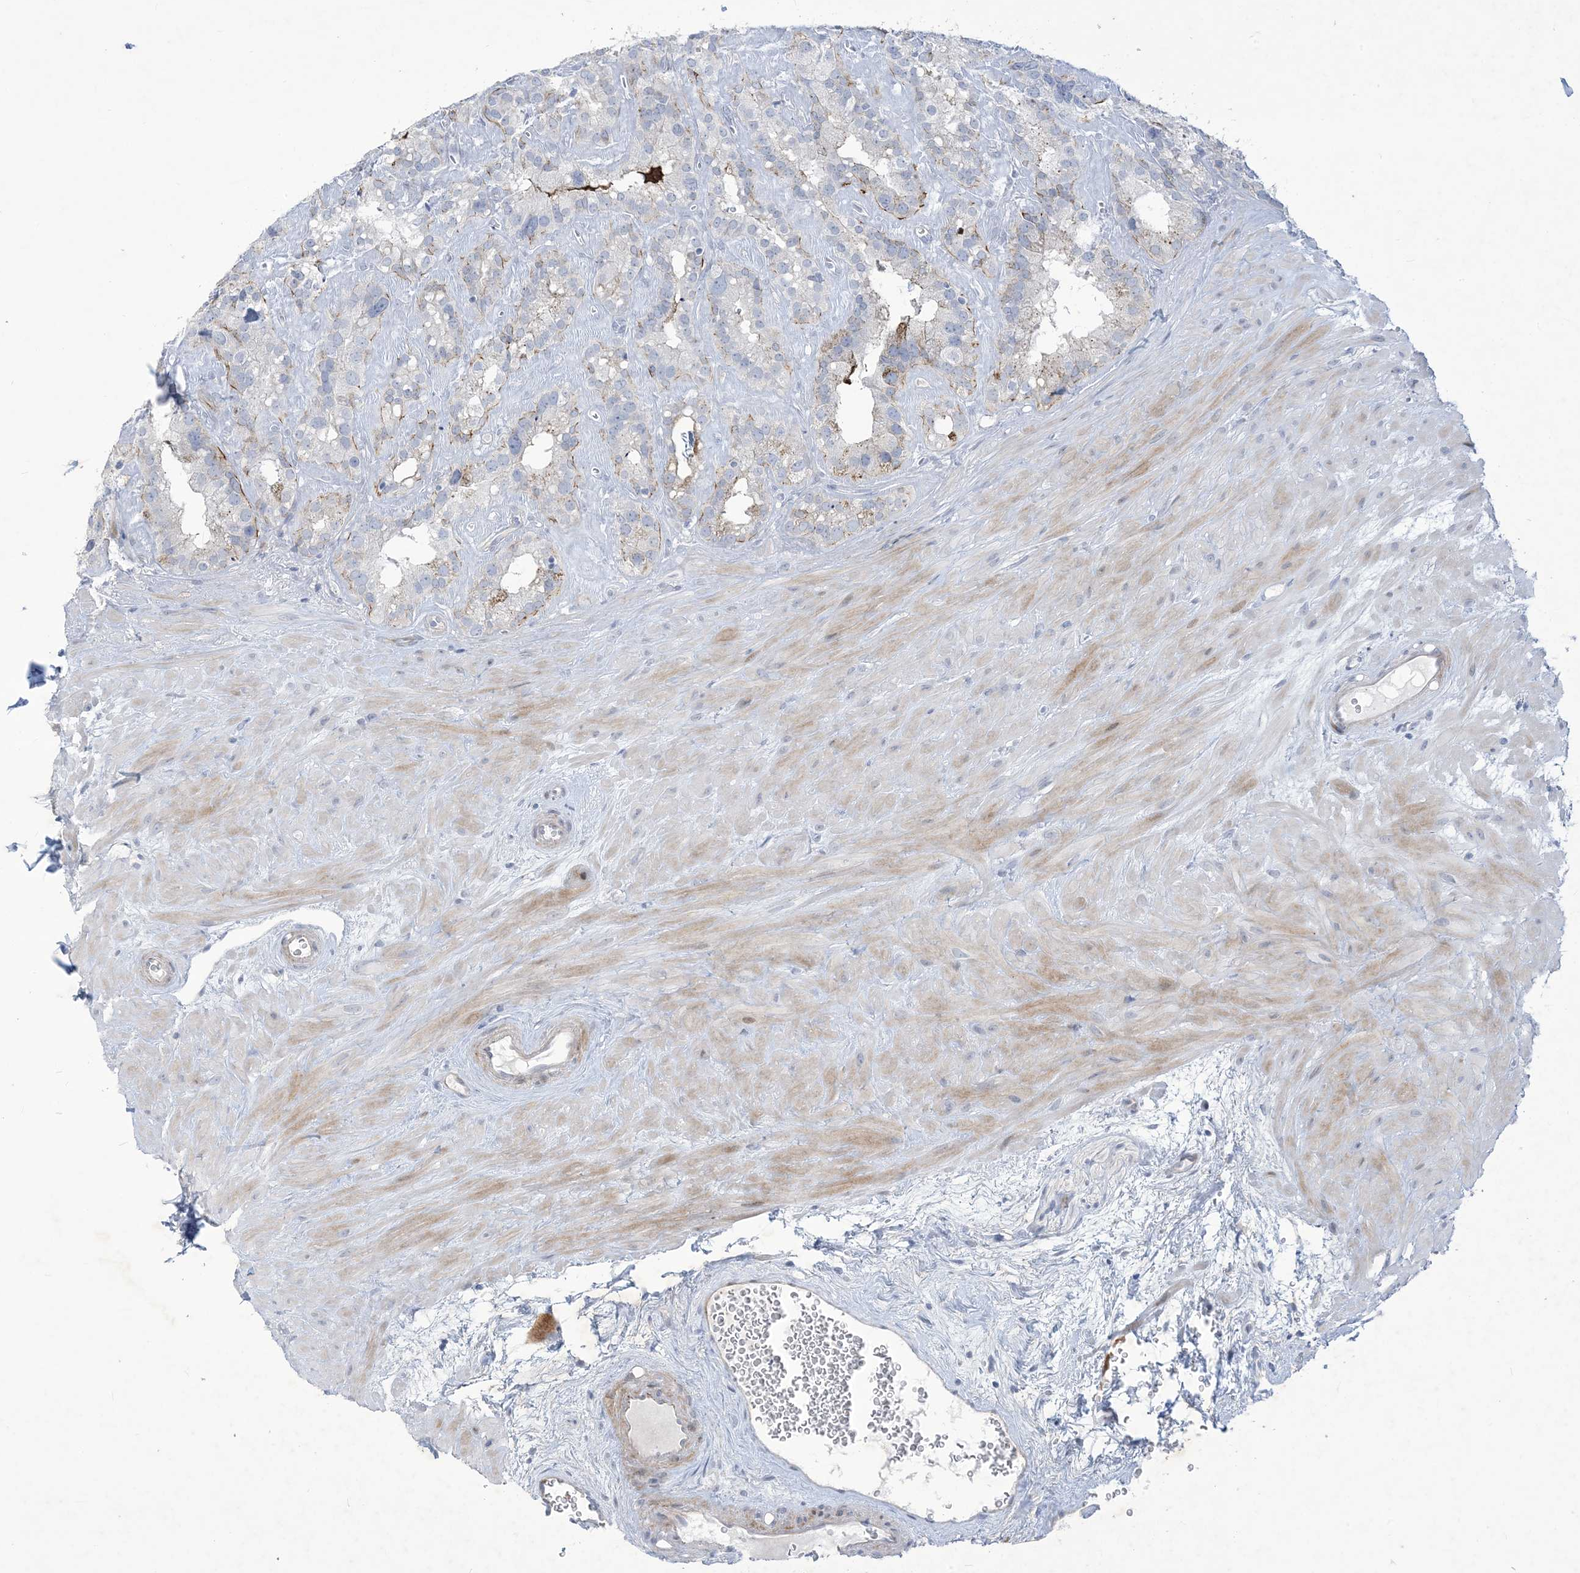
{"staining": {"intensity": "moderate", "quantity": "<25%", "location": "cytoplasmic/membranous"}, "tissue": "seminal vesicle", "cell_type": "Glandular cells", "image_type": "normal", "snomed": [{"axis": "morphology", "description": "Normal tissue, NOS"}, {"axis": "topography", "description": "Prostate"}, {"axis": "topography", "description": "Seminal veicle"}], "caption": "Protein analysis of unremarkable seminal vesicle displays moderate cytoplasmic/membranous positivity in approximately <25% of glandular cells. The protein is stained brown, and the nuclei are stained in blue (DAB (3,3'-diaminobenzidine) IHC with brightfield microscopy, high magnification).", "gene": "B3GNT7", "patient": {"sex": "male", "age": 59}}